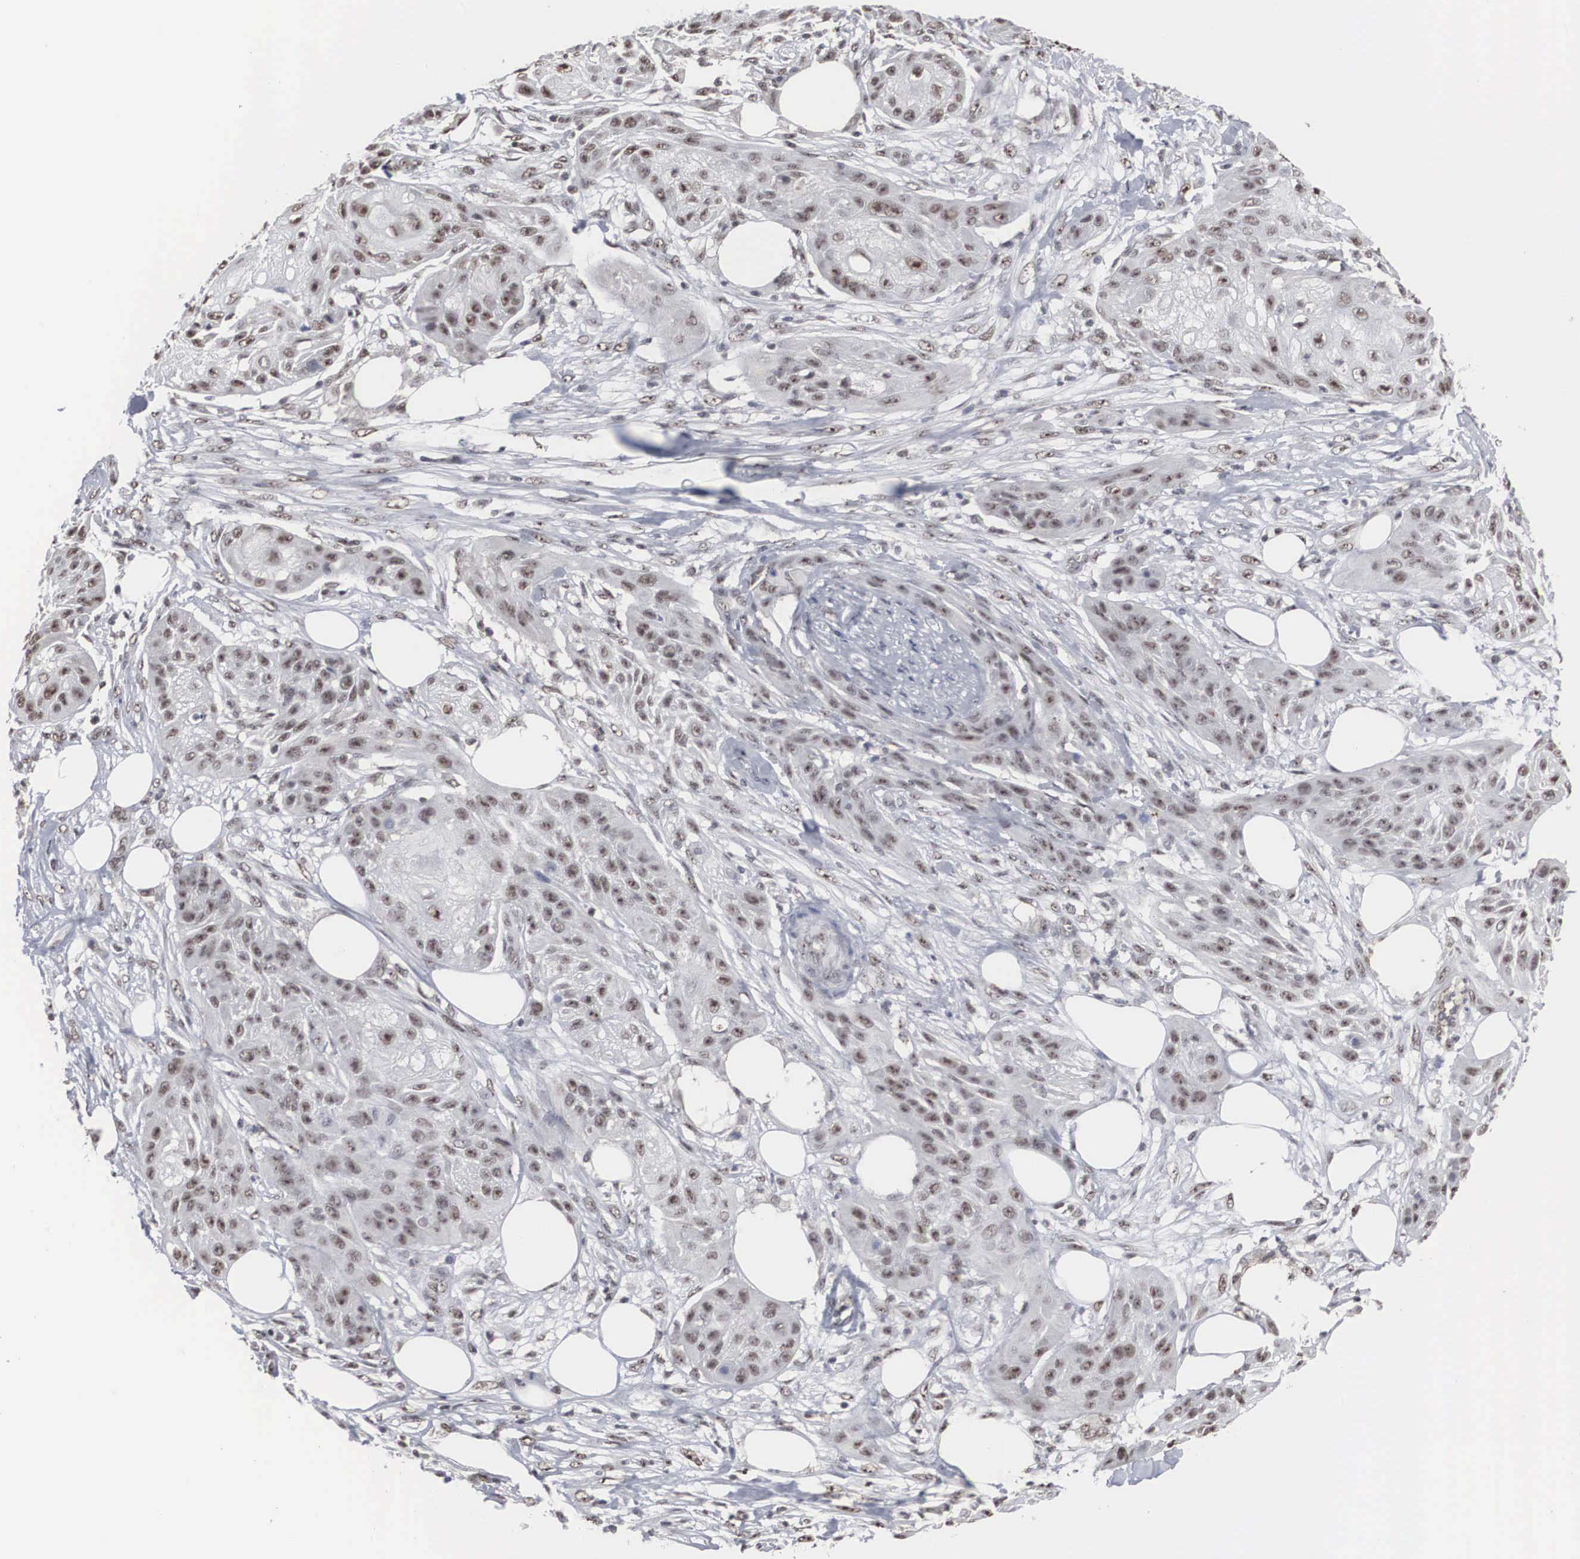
{"staining": {"intensity": "weak", "quantity": ">75%", "location": "nuclear"}, "tissue": "skin cancer", "cell_type": "Tumor cells", "image_type": "cancer", "snomed": [{"axis": "morphology", "description": "Squamous cell carcinoma, NOS"}, {"axis": "topography", "description": "Skin"}], "caption": "Weak nuclear expression is identified in approximately >75% of tumor cells in squamous cell carcinoma (skin). The protein of interest is shown in brown color, while the nuclei are stained blue.", "gene": "AUTS2", "patient": {"sex": "female", "age": 88}}